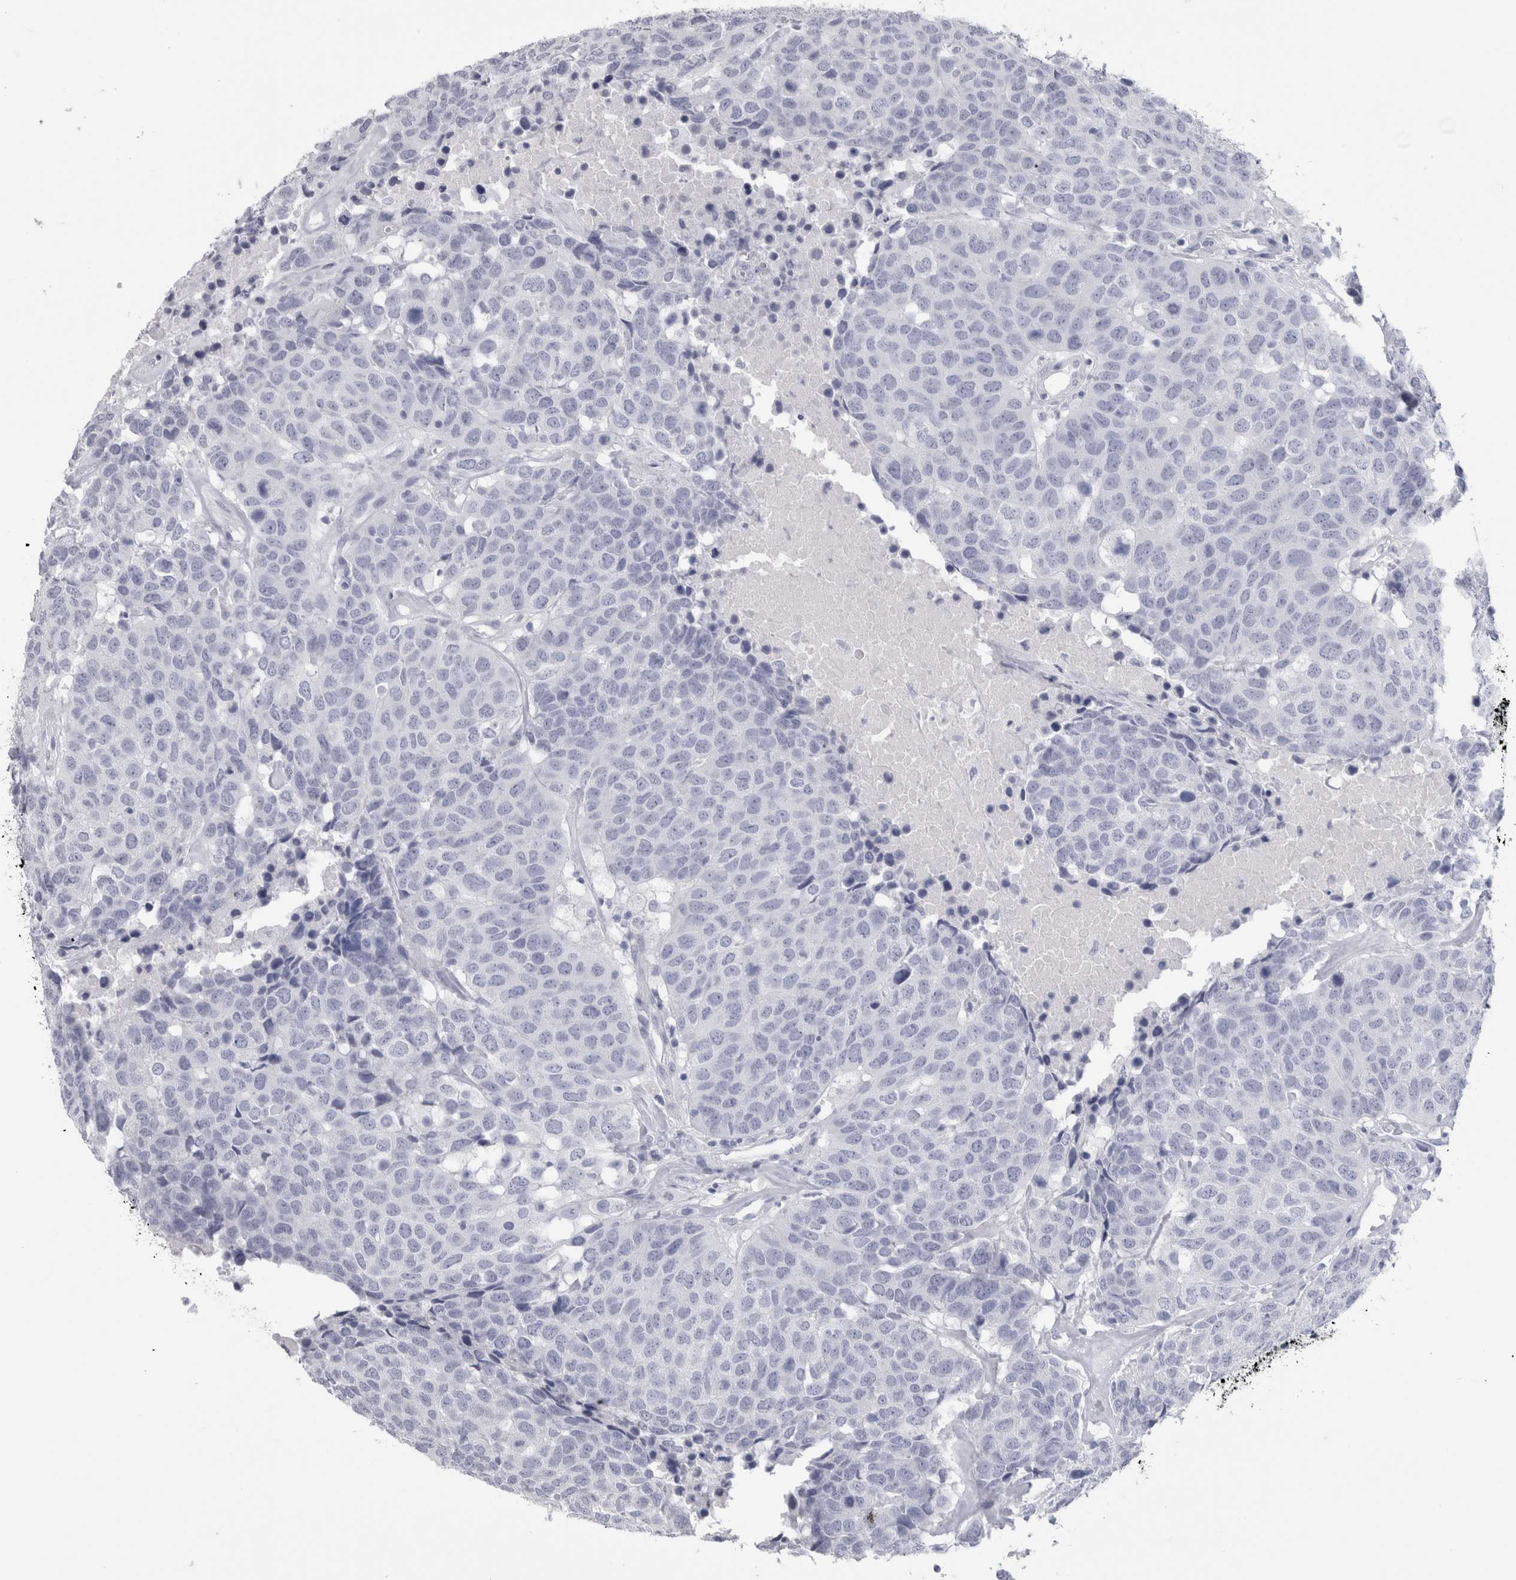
{"staining": {"intensity": "negative", "quantity": "none", "location": "none"}, "tissue": "head and neck cancer", "cell_type": "Tumor cells", "image_type": "cancer", "snomed": [{"axis": "morphology", "description": "Squamous cell carcinoma, NOS"}, {"axis": "topography", "description": "Head-Neck"}], "caption": "This is an IHC histopathology image of squamous cell carcinoma (head and neck). There is no staining in tumor cells.", "gene": "PTH", "patient": {"sex": "male", "age": 66}}